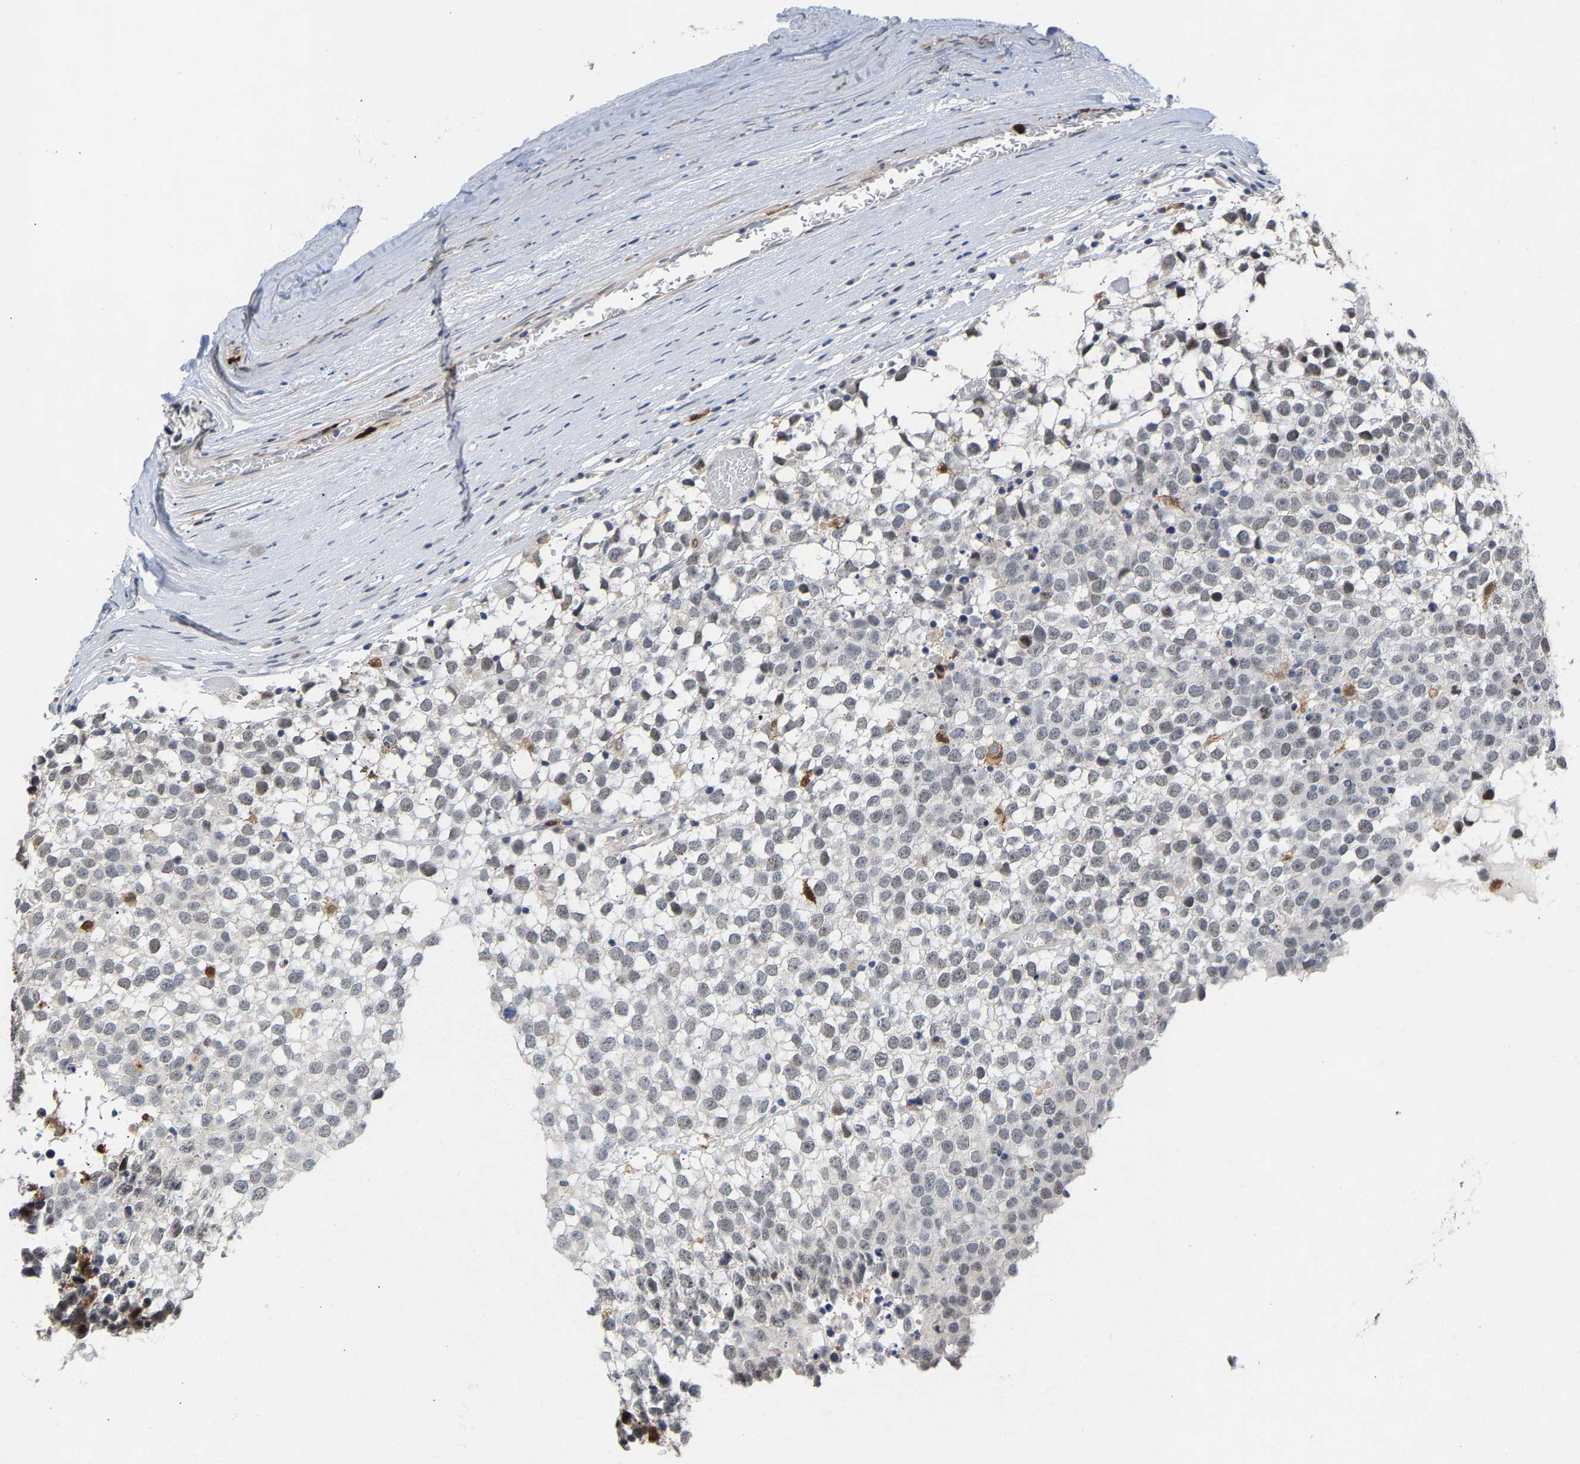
{"staining": {"intensity": "weak", "quantity": "<25%", "location": "nuclear"}, "tissue": "testis cancer", "cell_type": "Tumor cells", "image_type": "cancer", "snomed": [{"axis": "morphology", "description": "Seminoma, NOS"}, {"axis": "topography", "description": "Testis"}], "caption": "Testis cancer was stained to show a protein in brown. There is no significant staining in tumor cells.", "gene": "TDRD7", "patient": {"sex": "male", "age": 65}}